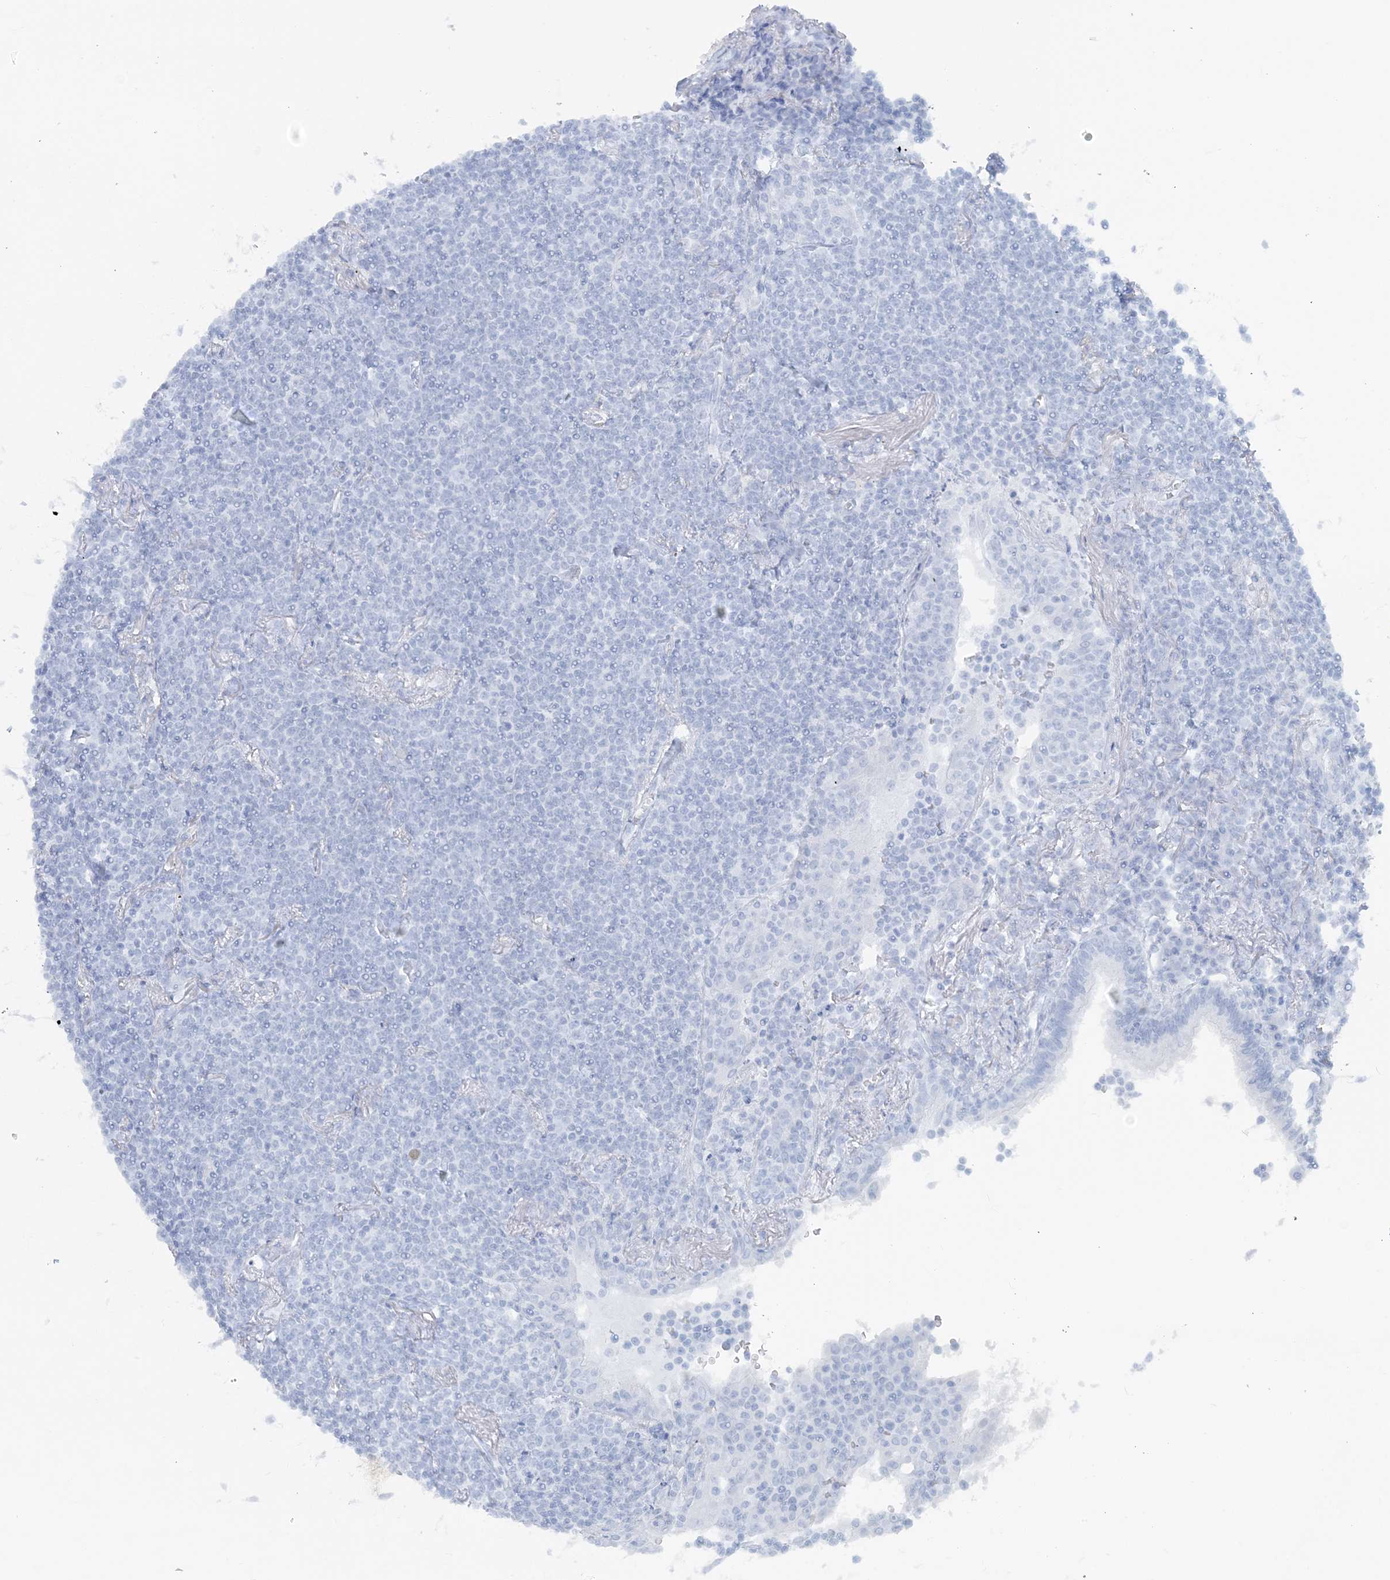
{"staining": {"intensity": "negative", "quantity": "none", "location": "none"}, "tissue": "lymphoma", "cell_type": "Tumor cells", "image_type": "cancer", "snomed": [{"axis": "morphology", "description": "Malignant lymphoma, non-Hodgkin's type, Low grade"}, {"axis": "topography", "description": "Lung"}], "caption": "Immunohistochemistry histopathology image of neoplastic tissue: human lymphoma stained with DAB (3,3'-diaminobenzidine) demonstrates no significant protein expression in tumor cells.", "gene": "ATP11A", "patient": {"sex": "female", "age": 71}}